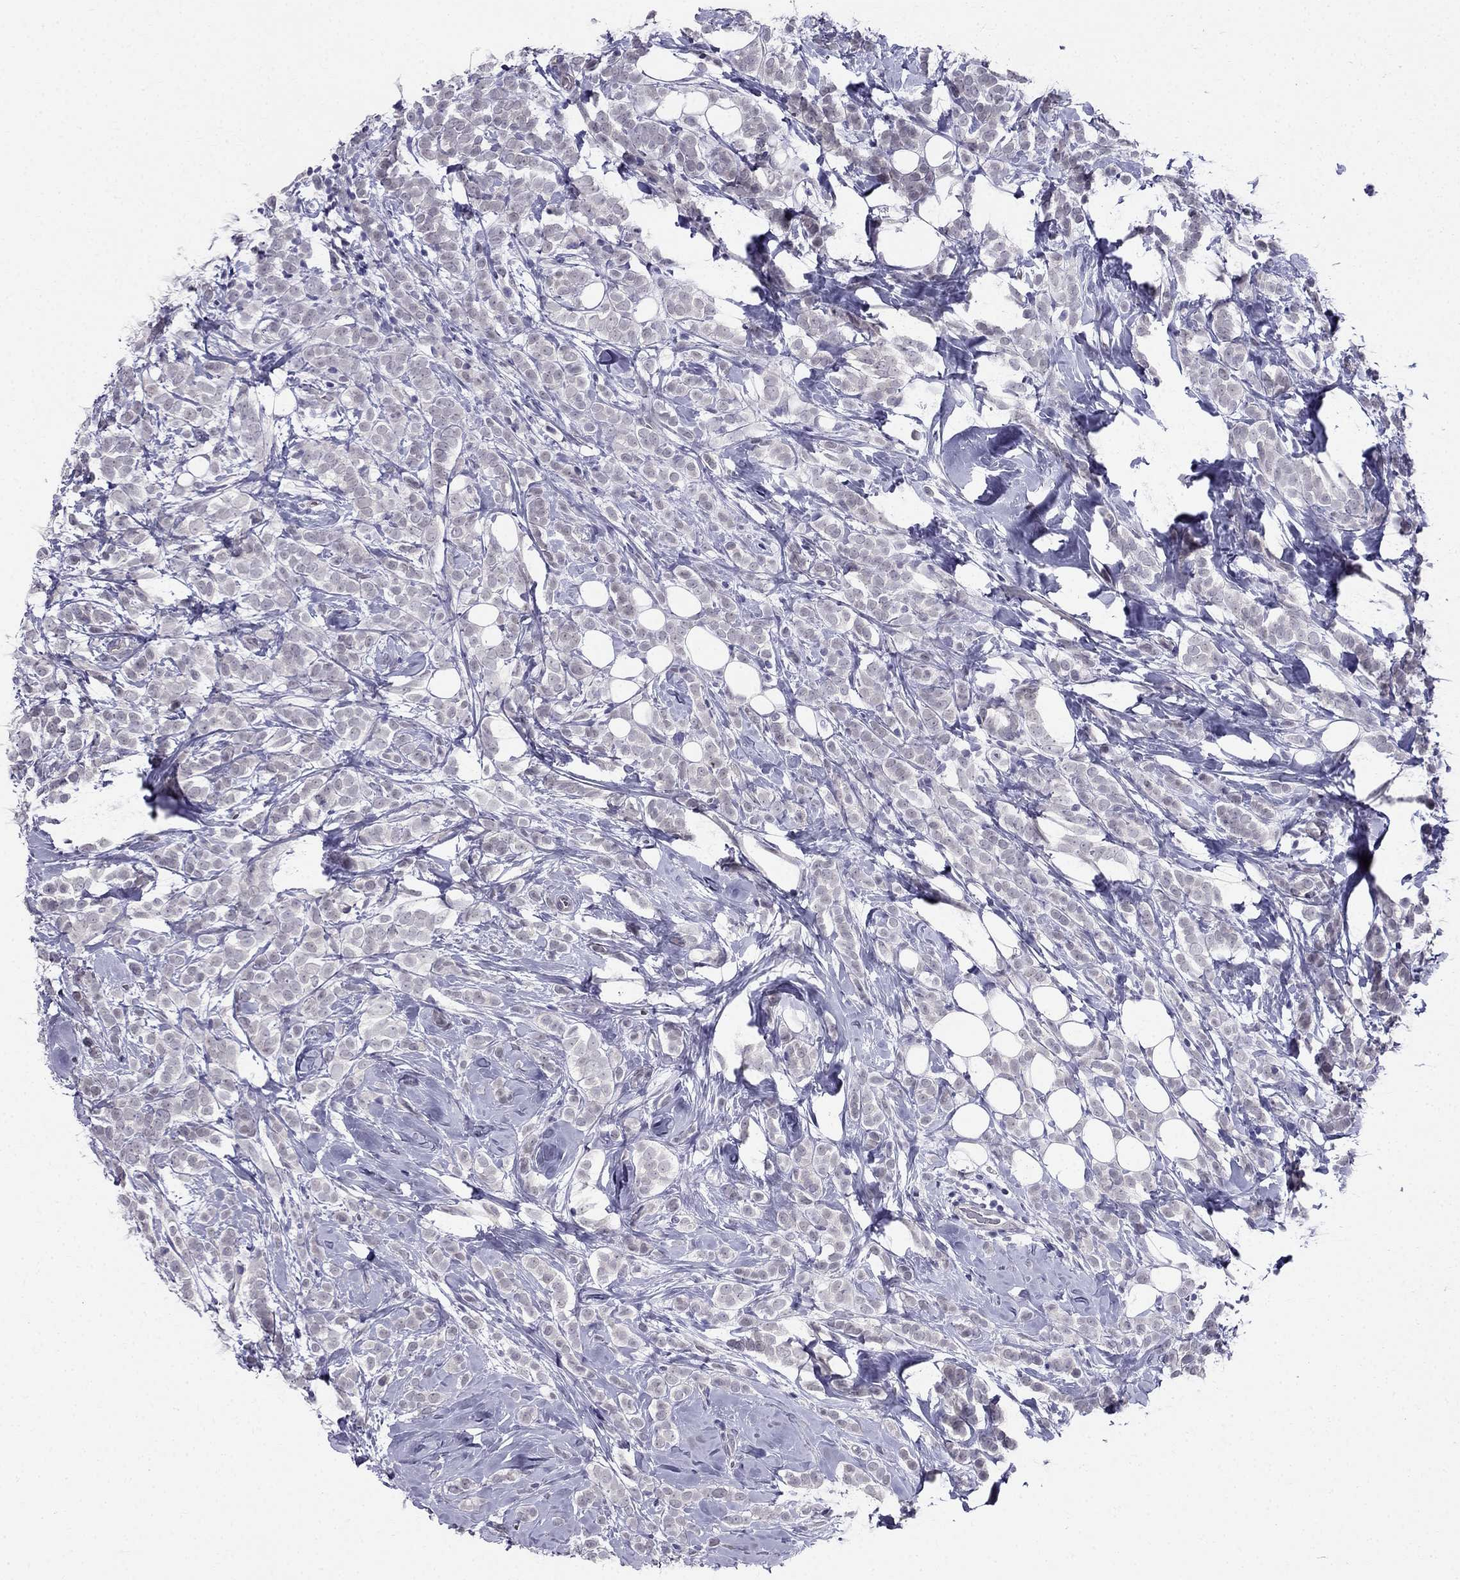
{"staining": {"intensity": "negative", "quantity": "none", "location": "none"}, "tissue": "breast cancer", "cell_type": "Tumor cells", "image_type": "cancer", "snomed": [{"axis": "morphology", "description": "Lobular carcinoma"}, {"axis": "topography", "description": "Breast"}], "caption": "This is an immunohistochemistry image of breast cancer (lobular carcinoma). There is no positivity in tumor cells.", "gene": "BAG5", "patient": {"sex": "female", "age": 49}}